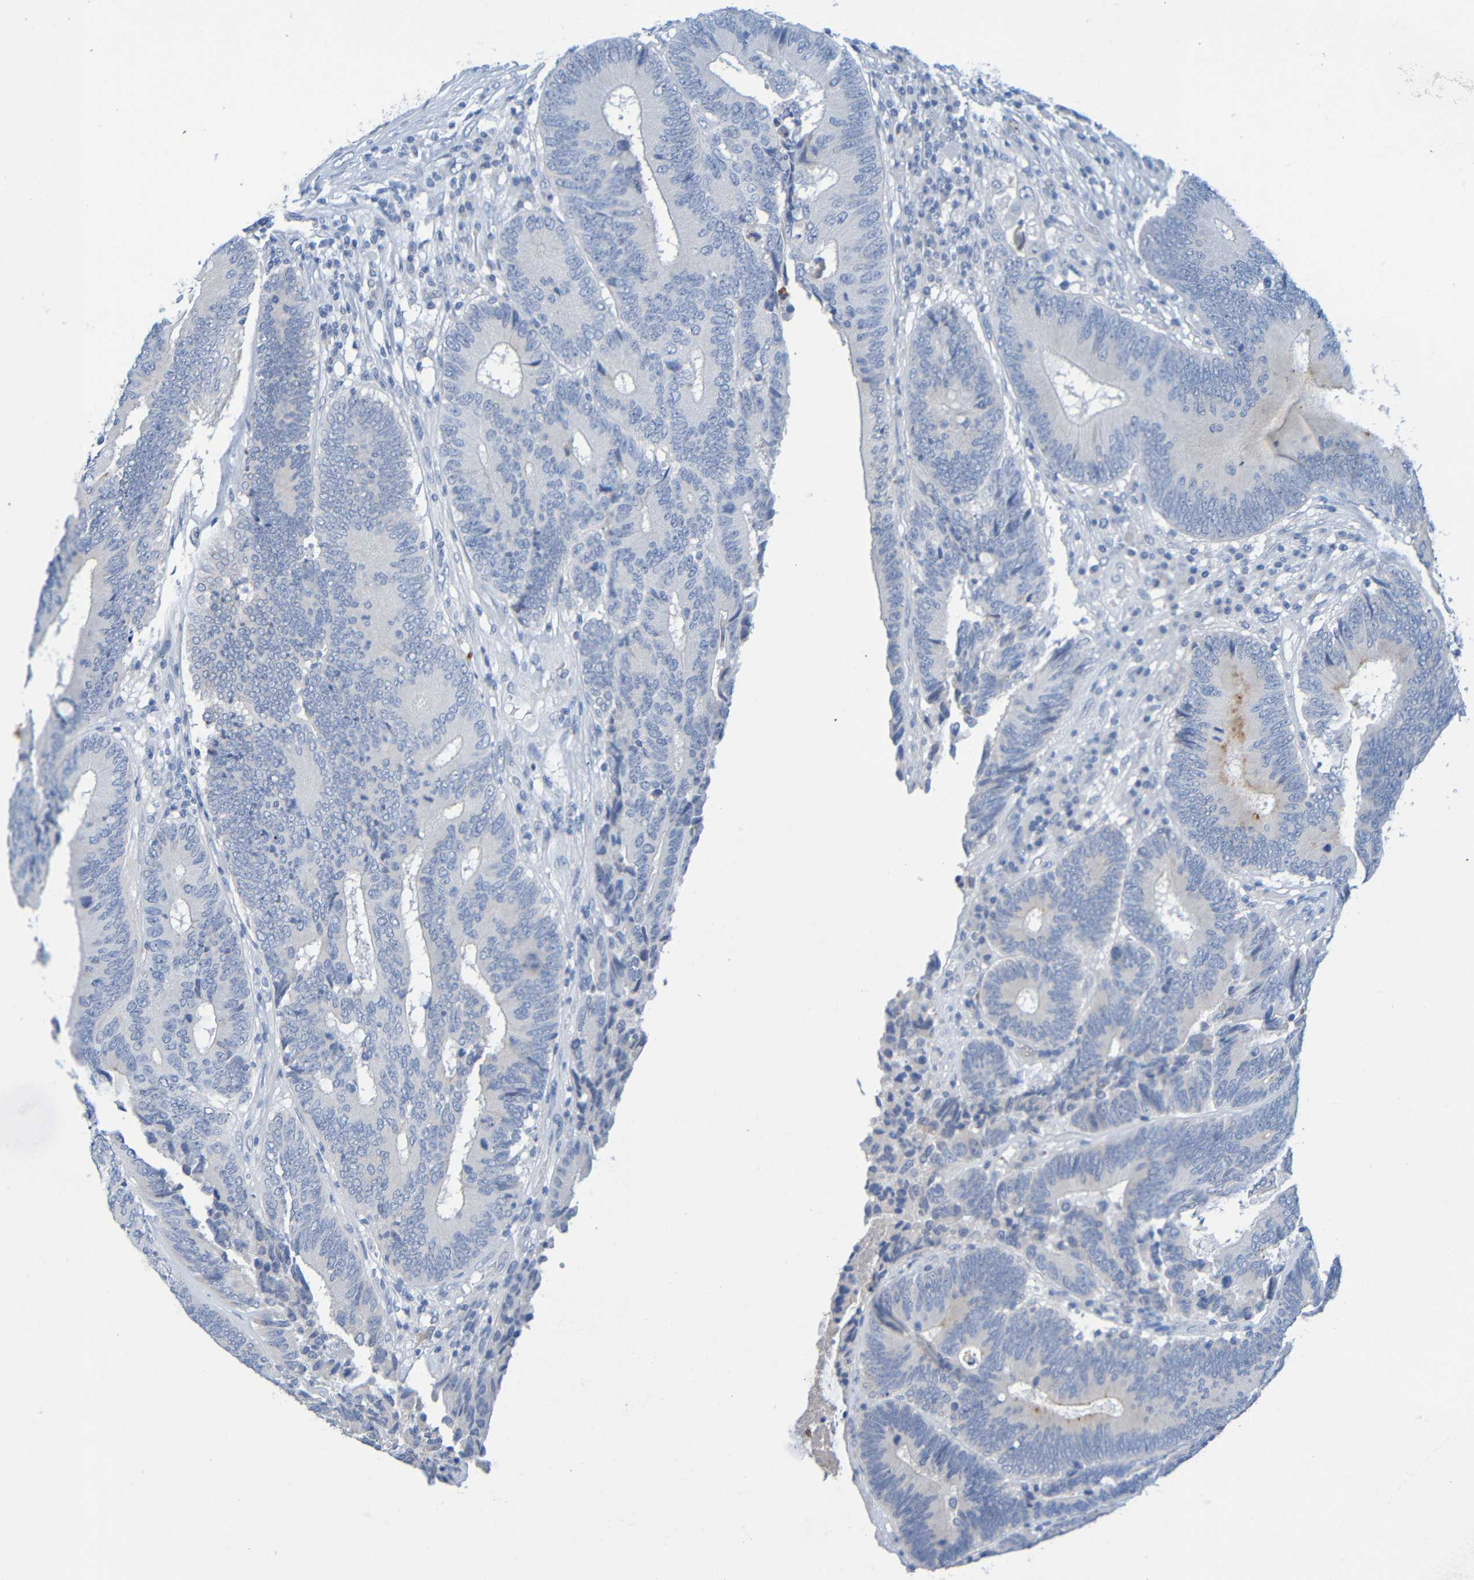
{"staining": {"intensity": "moderate", "quantity": "<25%", "location": "cytoplasmic/membranous"}, "tissue": "colorectal cancer", "cell_type": "Tumor cells", "image_type": "cancer", "snomed": [{"axis": "morphology", "description": "Adenocarcinoma, NOS"}, {"axis": "topography", "description": "Colon"}], "caption": "A low amount of moderate cytoplasmic/membranous positivity is present in approximately <25% of tumor cells in colorectal adenocarcinoma tissue.", "gene": "IL10", "patient": {"sex": "female", "age": 78}}